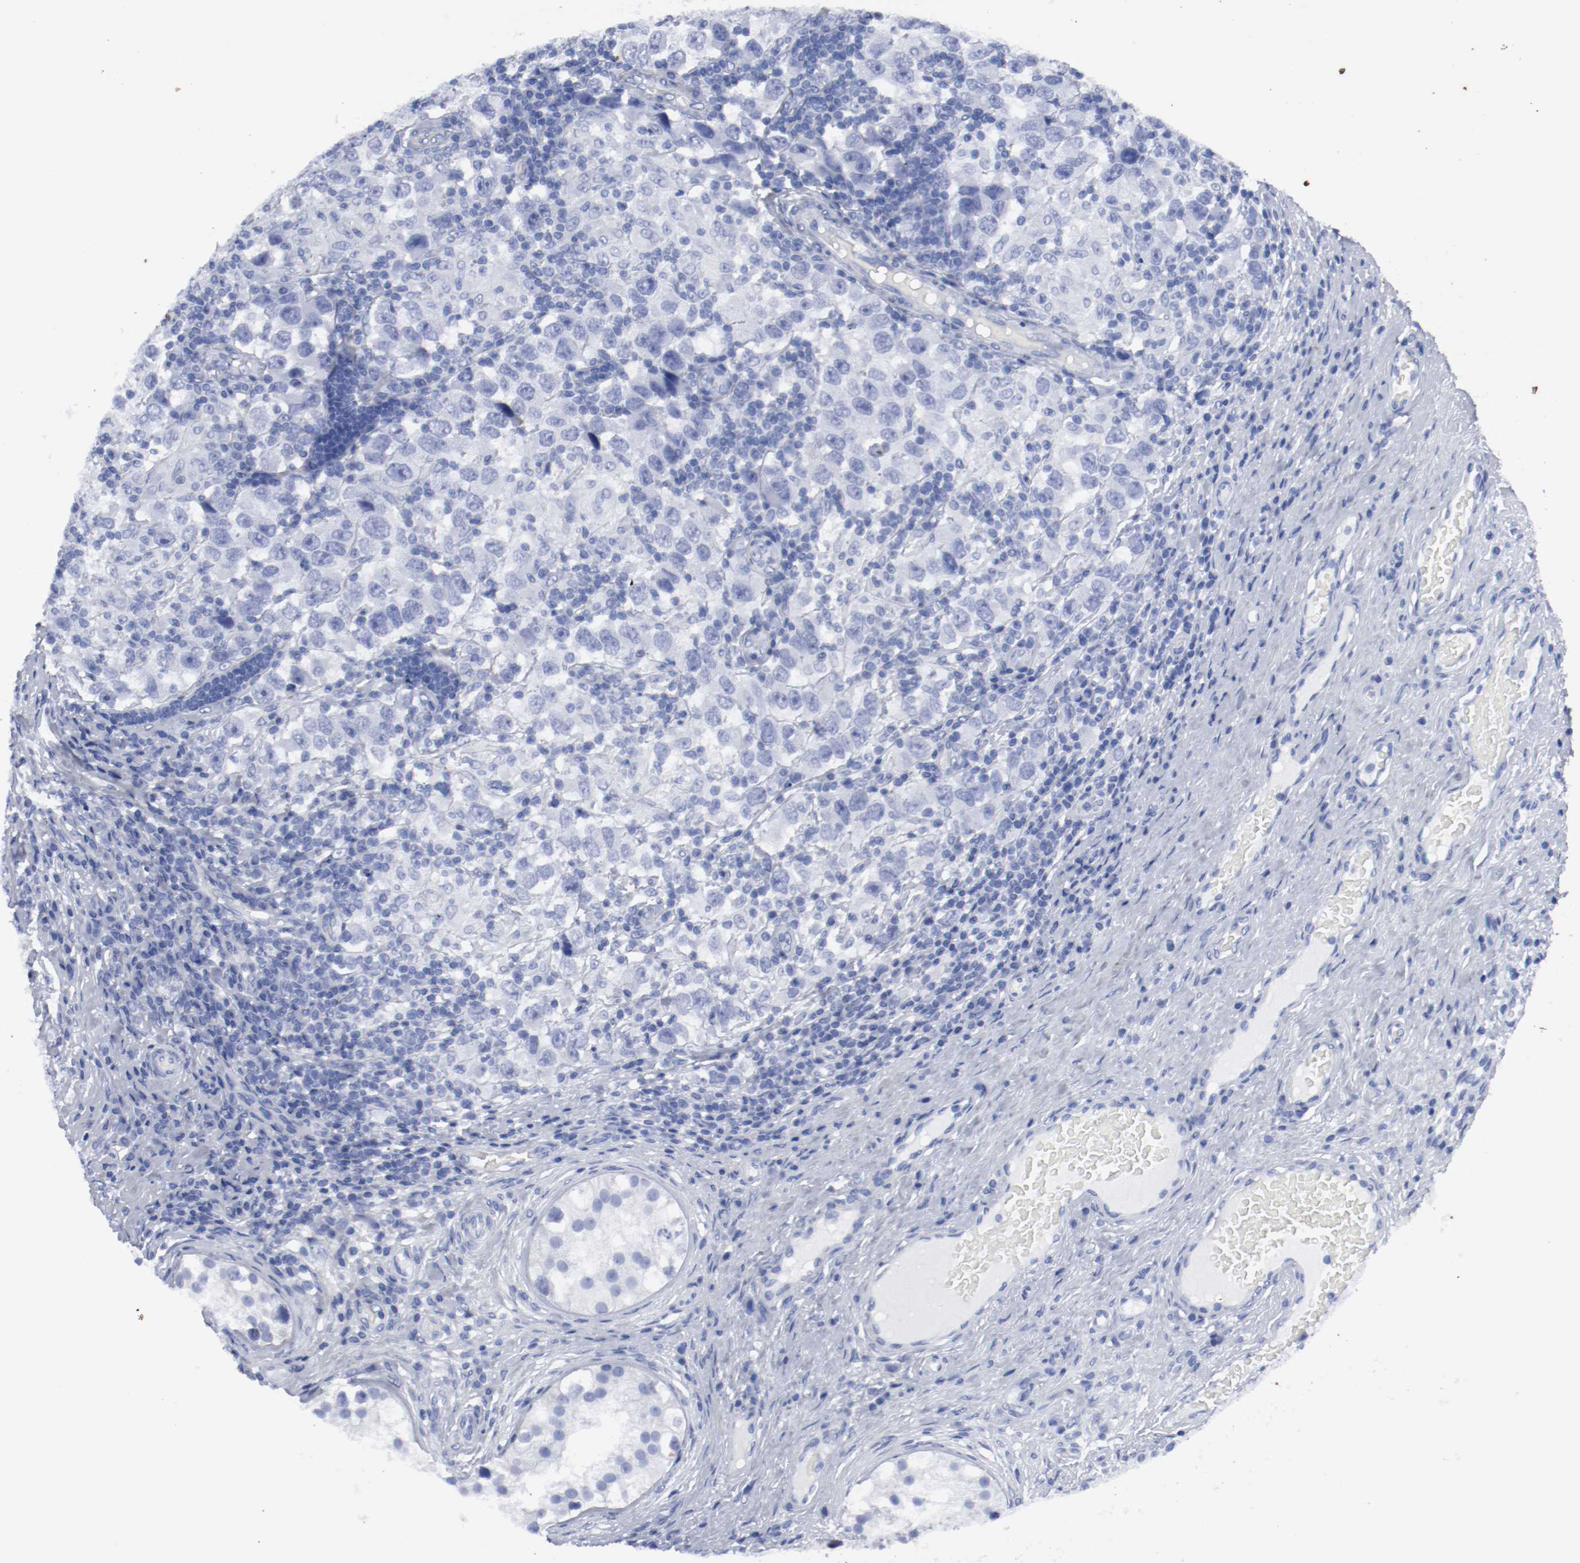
{"staining": {"intensity": "negative", "quantity": "none", "location": "none"}, "tissue": "testis cancer", "cell_type": "Tumor cells", "image_type": "cancer", "snomed": [{"axis": "morphology", "description": "Carcinoma, Embryonal, NOS"}, {"axis": "topography", "description": "Testis"}], "caption": "Immunohistochemistry histopathology image of neoplastic tissue: human testis embryonal carcinoma stained with DAB demonstrates no significant protein expression in tumor cells.", "gene": "TSPAN6", "patient": {"sex": "male", "age": 21}}